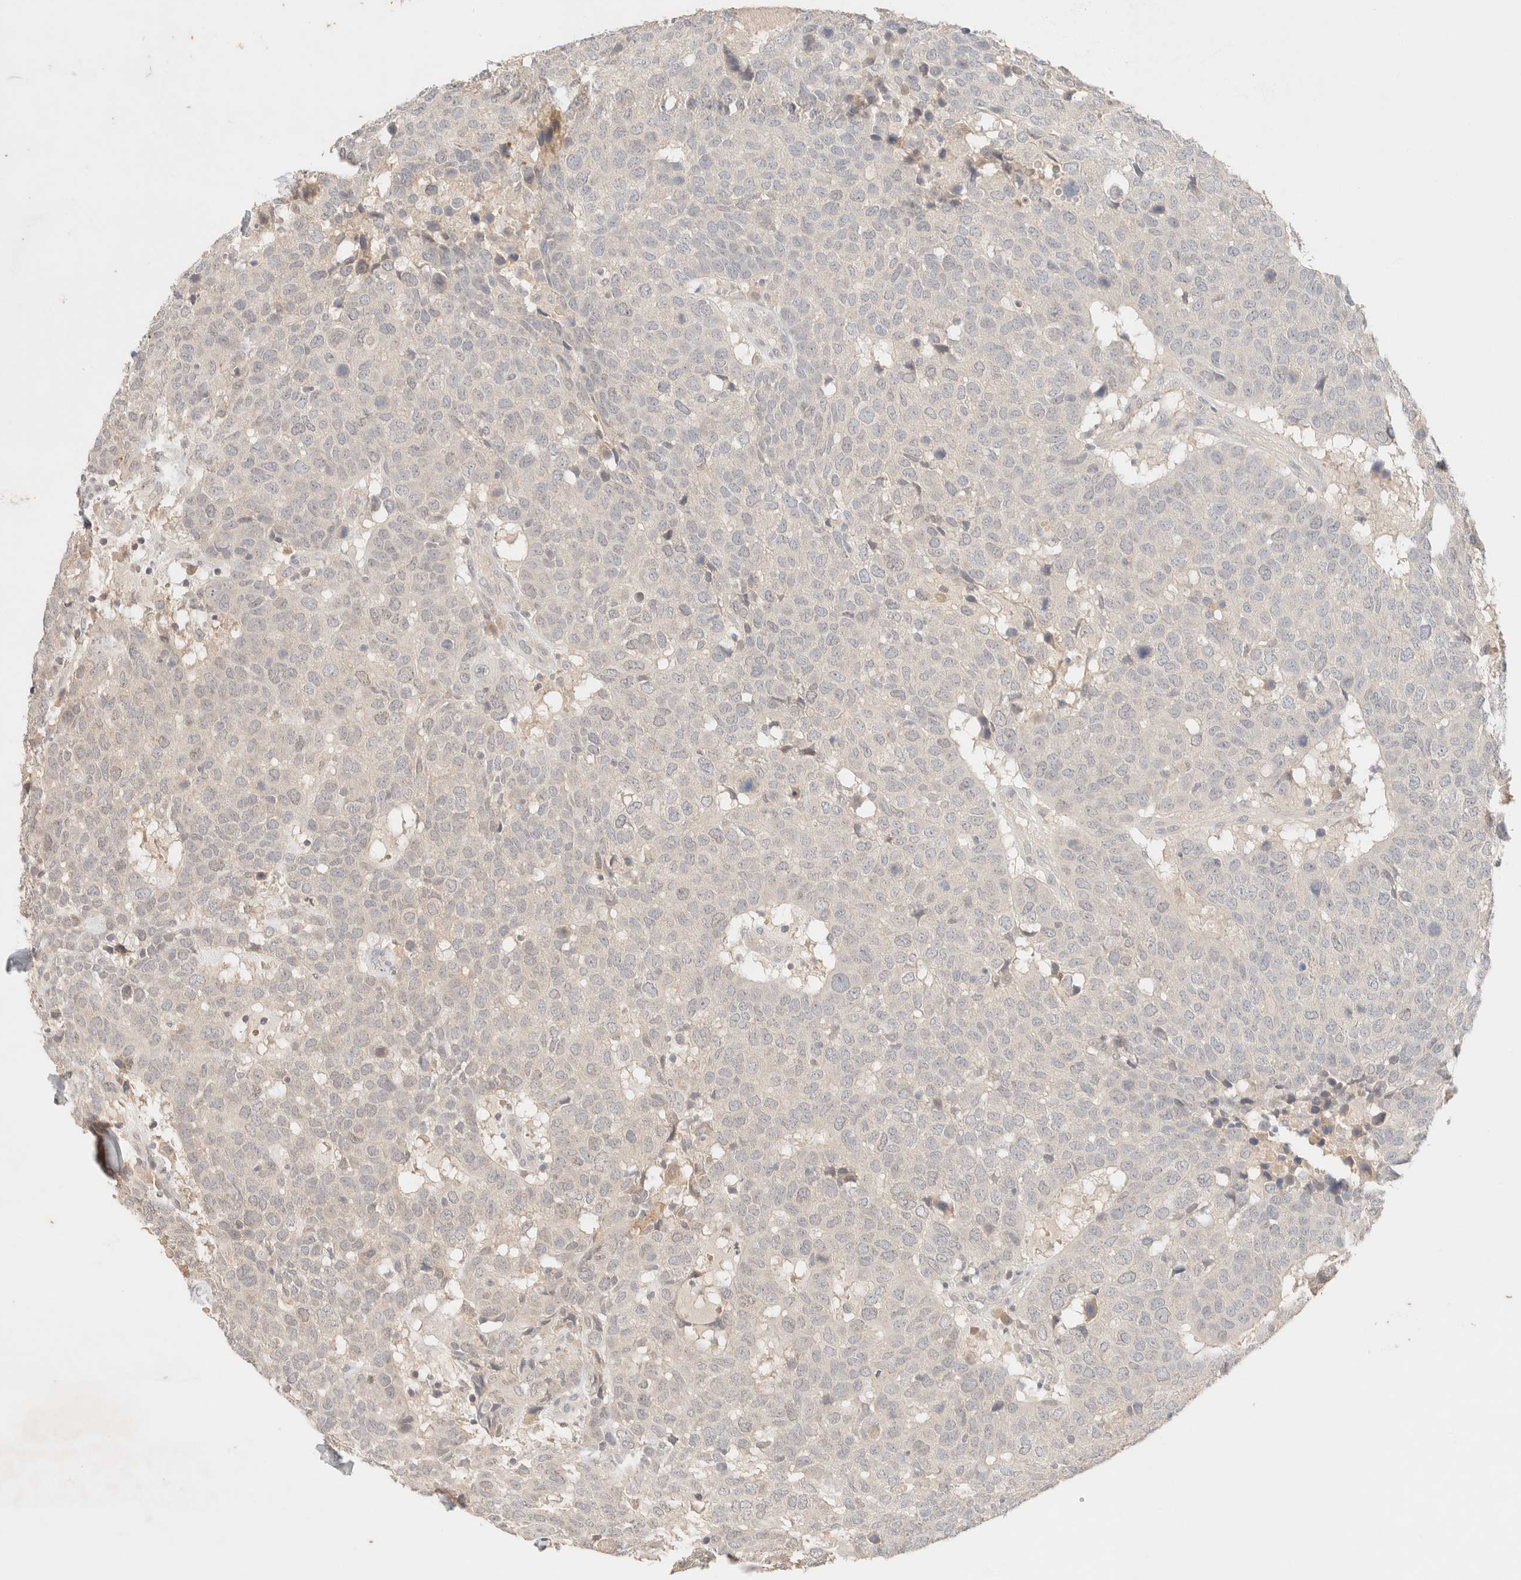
{"staining": {"intensity": "negative", "quantity": "none", "location": "none"}, "tissue": "head and neck cancer", "cell_type": "Tumor cells", "image_type": "cancer", "snomed": [{"axis": "morphology", "description": "Squamous cell carcinoma, NOS"}, {"axis": "topography", "description": "Head-Neck"}], "caption": "This is an immunohistochemistry photomicrograph of squamous cell carcinoma (head and neck). There is no positivity in tumor cells.", "gene": "SARM1", "patient": {"sex": "male", "age": 66}}